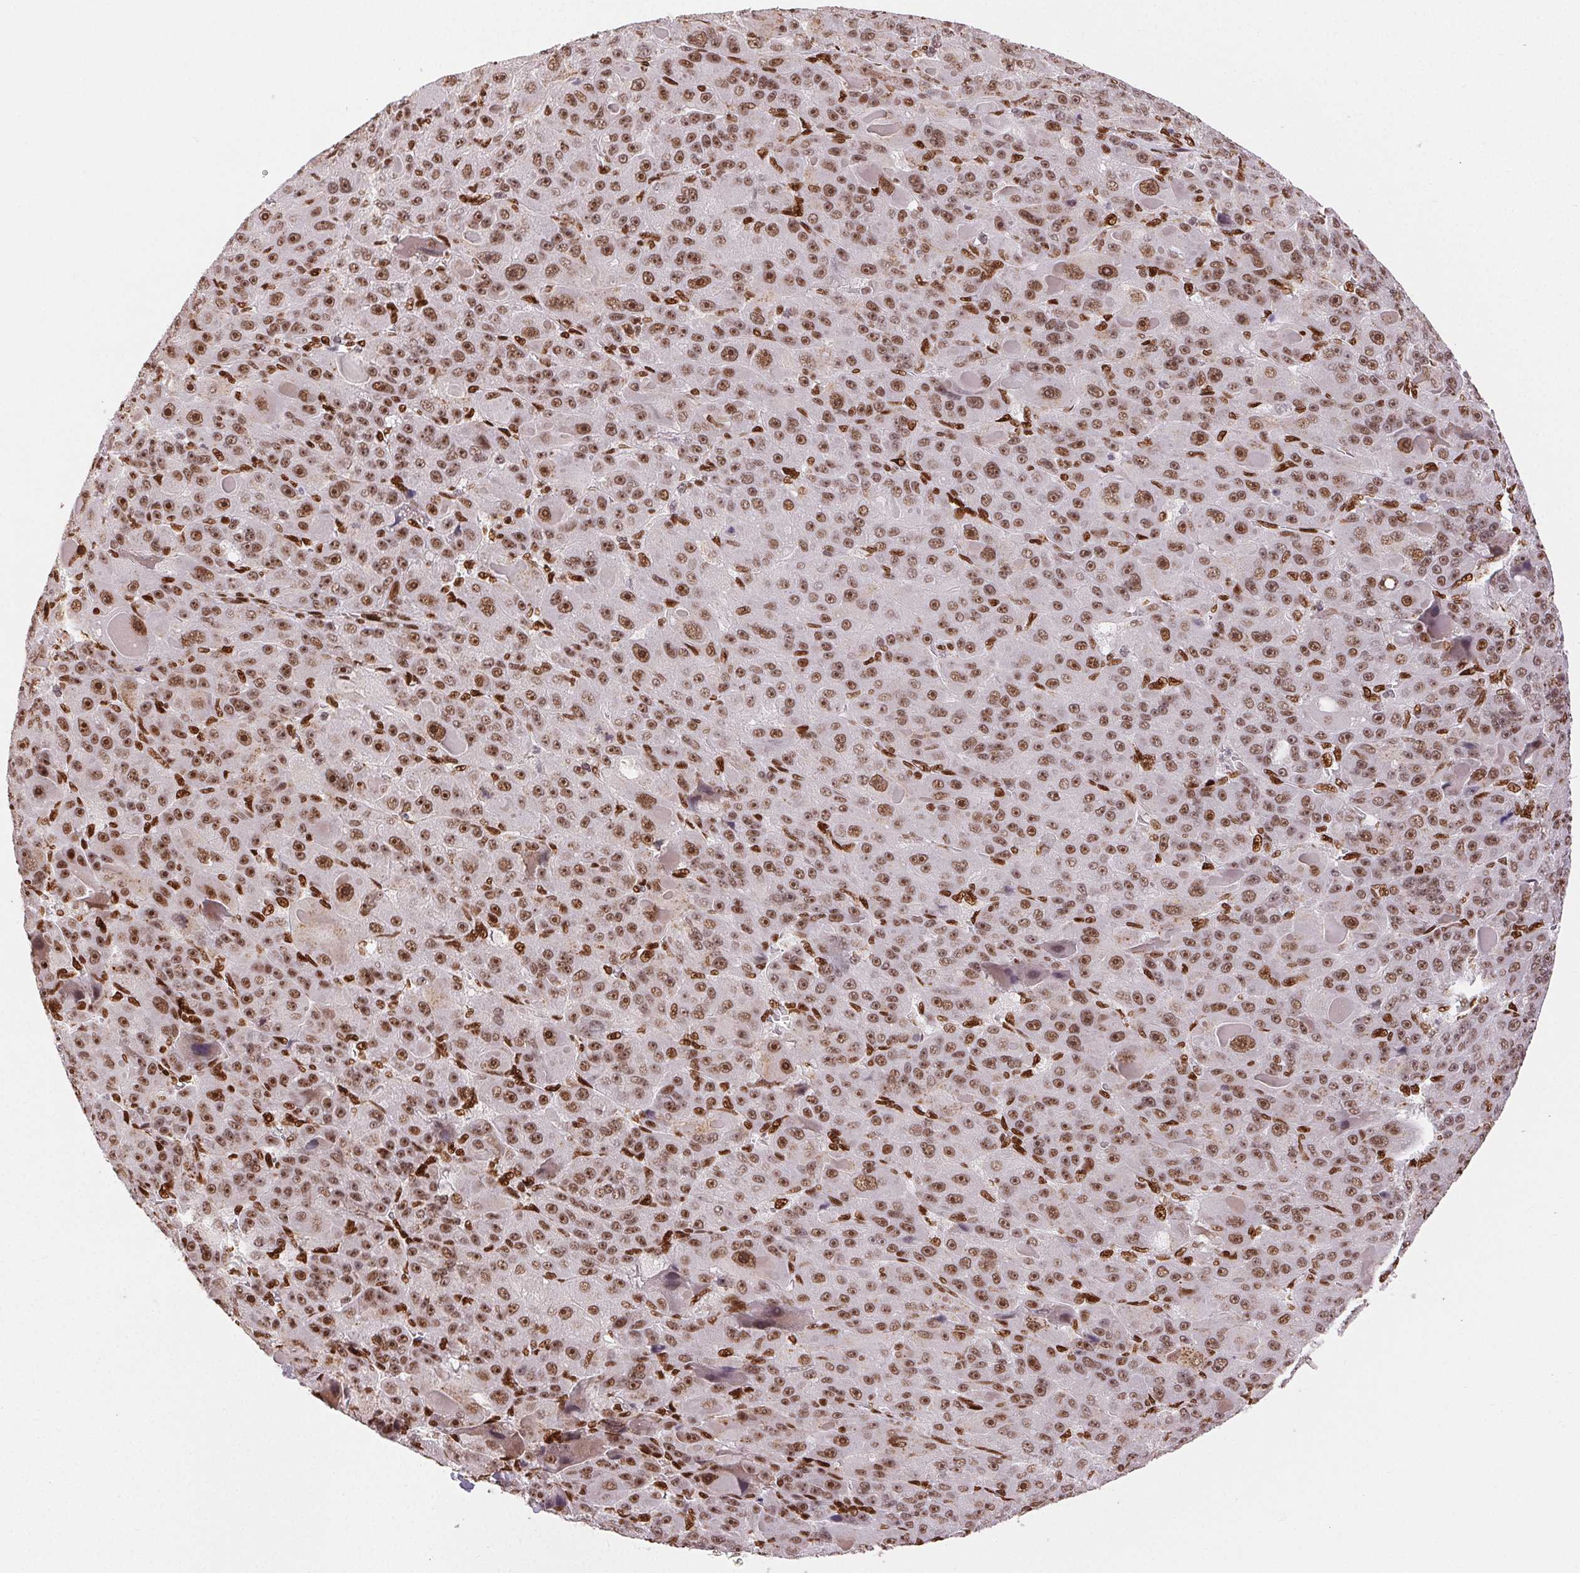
{"staining": {"intensity": "moderate", "quantity": ">75%", "location": "nuclear"}, "tissue": "liver cancer", "cell_type": "Tumor cells", "image_type": "cancer", "snomed": [{"axis": "morphology", "description": "Carcinoma, Hepatocellular, NOS"}, {"axis": "topography", "description": "Liver"}], "caption": "IHC histopathology image of neoplastic tissue: liver cancer (hepatocellular carcinoma) stained using IHC exhibits medium levels of moderate protein expression localized specifically in the nuclear of tumor cells, appearing as a nuclear brown color.", "gene": "ZNF80", "patient": {"sex": "male", "age": 76}}